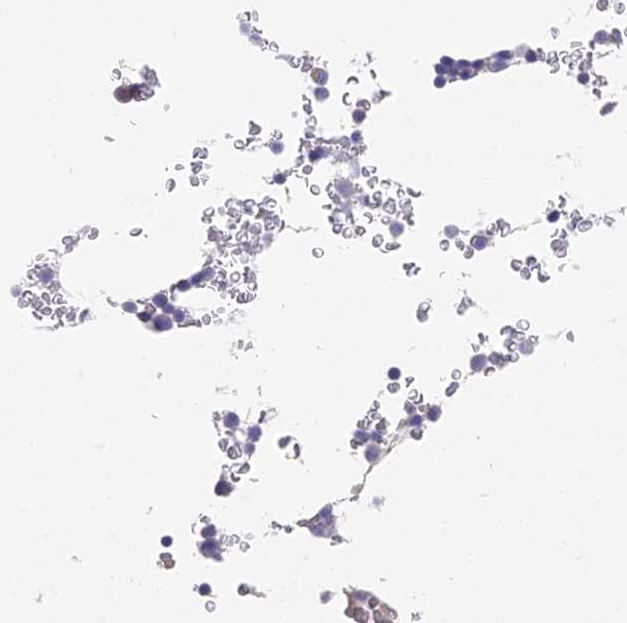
{"staining": {"intensity": "negative", "quantity": "none", "location": "none"}, "tissue": "bone marrow", "cell_type": "Hematopoietic cells", "image_type": "normal", "snomed": [{"axis": "morphology", "description": "Normal tissue, NOS"}, {"axis": "topography", "description": "Bone marrow"}], "caption": "DAB (3,3'-diaminobenzidine) immunohistochemical staining of benign bone marrow exhibits no significant expression in hematopoietic cells.", "gene": "FAM168B", "patient": {"sex": "male", "age": 58}}